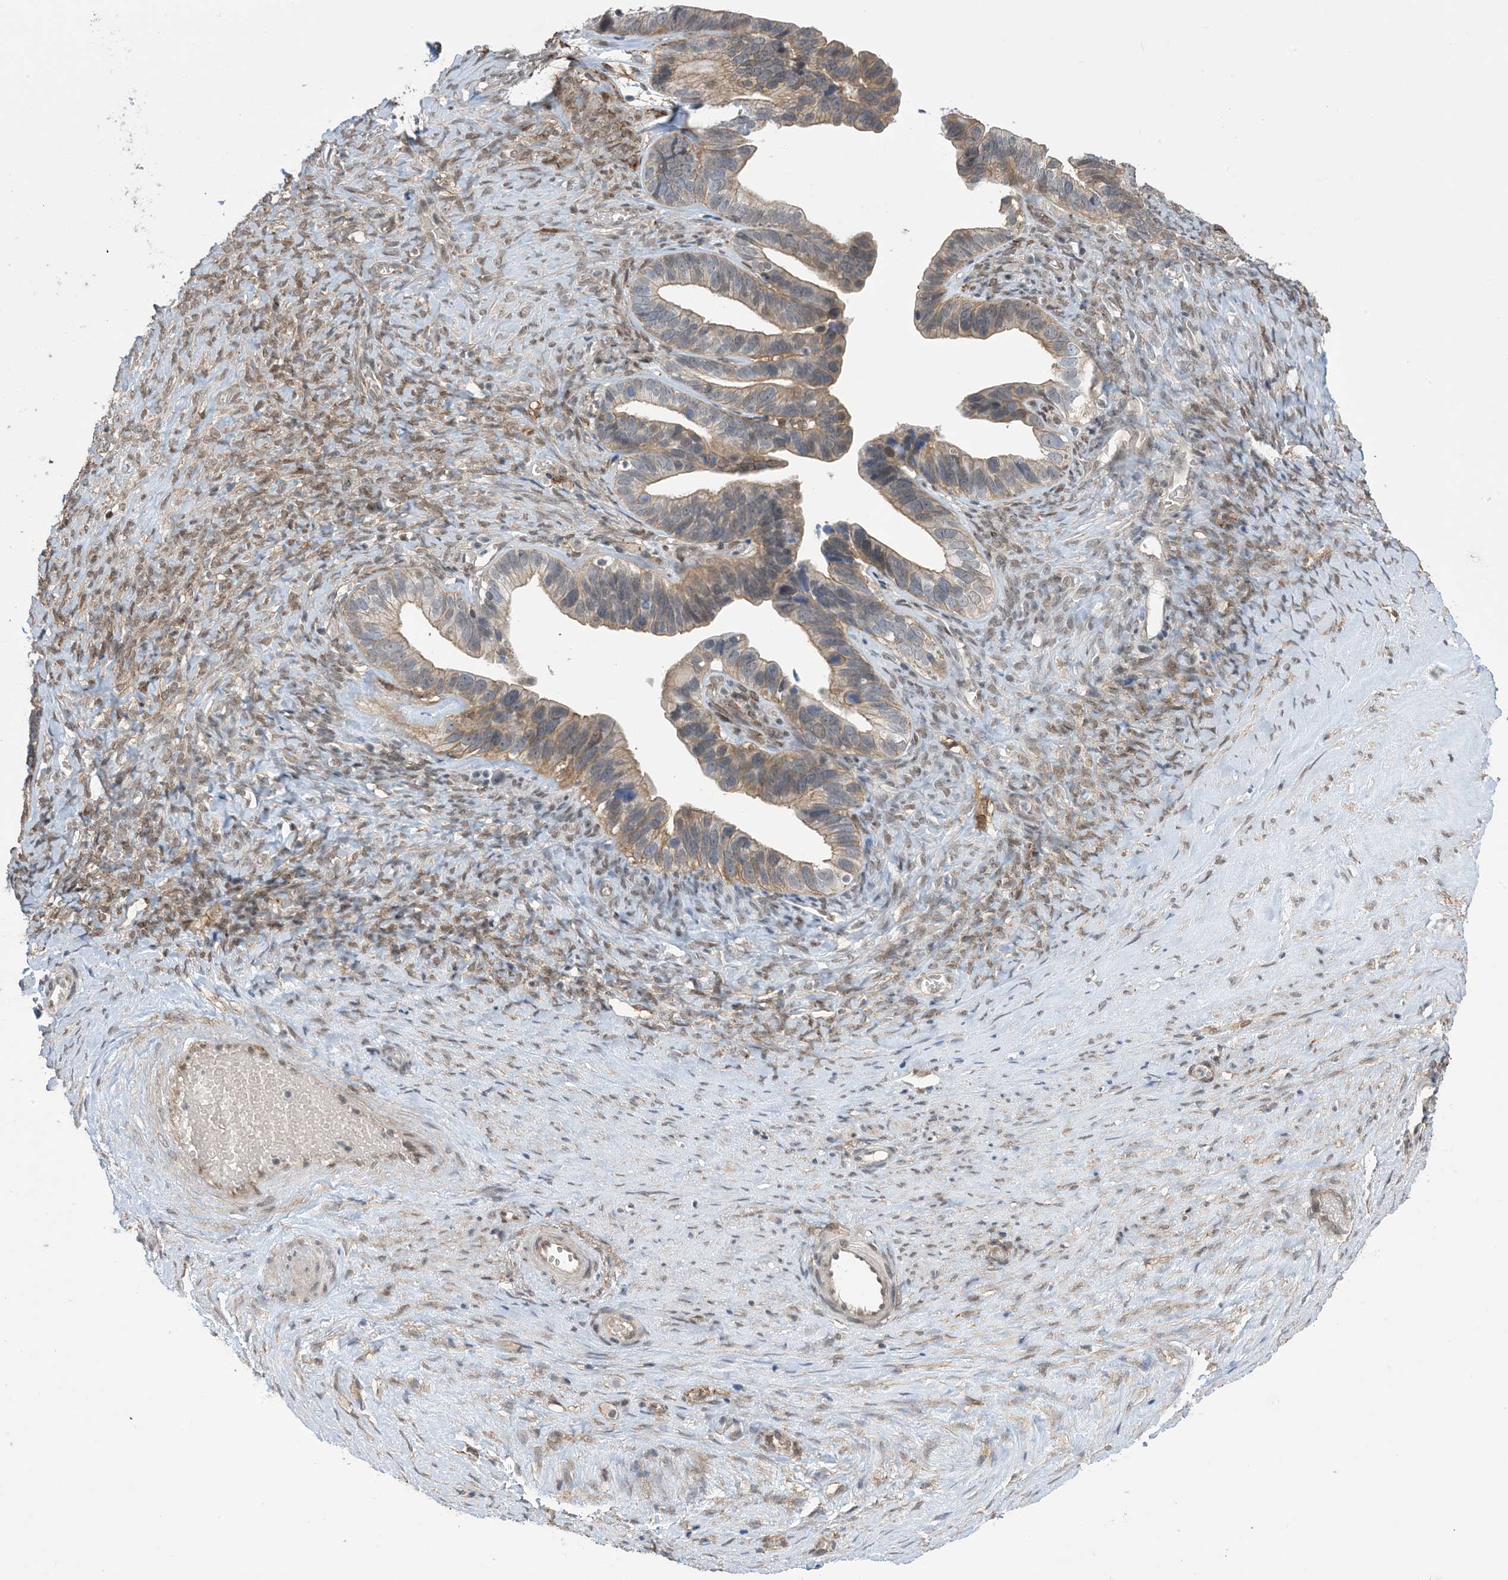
{"staining": {"intensity": "weak", "quantity": "25%-75%", "location": "cytoplasmic/membranous"}, "tissue": "ovarian cancer", "cell_type": "Tumor cells", "image_type": "cancer", "snomed": [{"axis": "morphology", "description": "Cystadenocarcinoma, serous, NOS"}, {"axis": "topography", "description": "Ovary"}], "caption": "Ovarian cancer (serous cystadenocarcinoma) stained with DAB (3,3'-diaminobenzidine) immunohistochemistry (IHC) shows low levels of weak cytoplasmic/membranous staining in about 25%-75% of tumor cells. The staining is performed using DAB (3,3'-diaminobenzidine) brown chromogen to label protein expression. The nuclei are counter-stained blue using hematoxylin.", "gene": "ZNF8", "patient": {"sex": "female", "age": 56}}